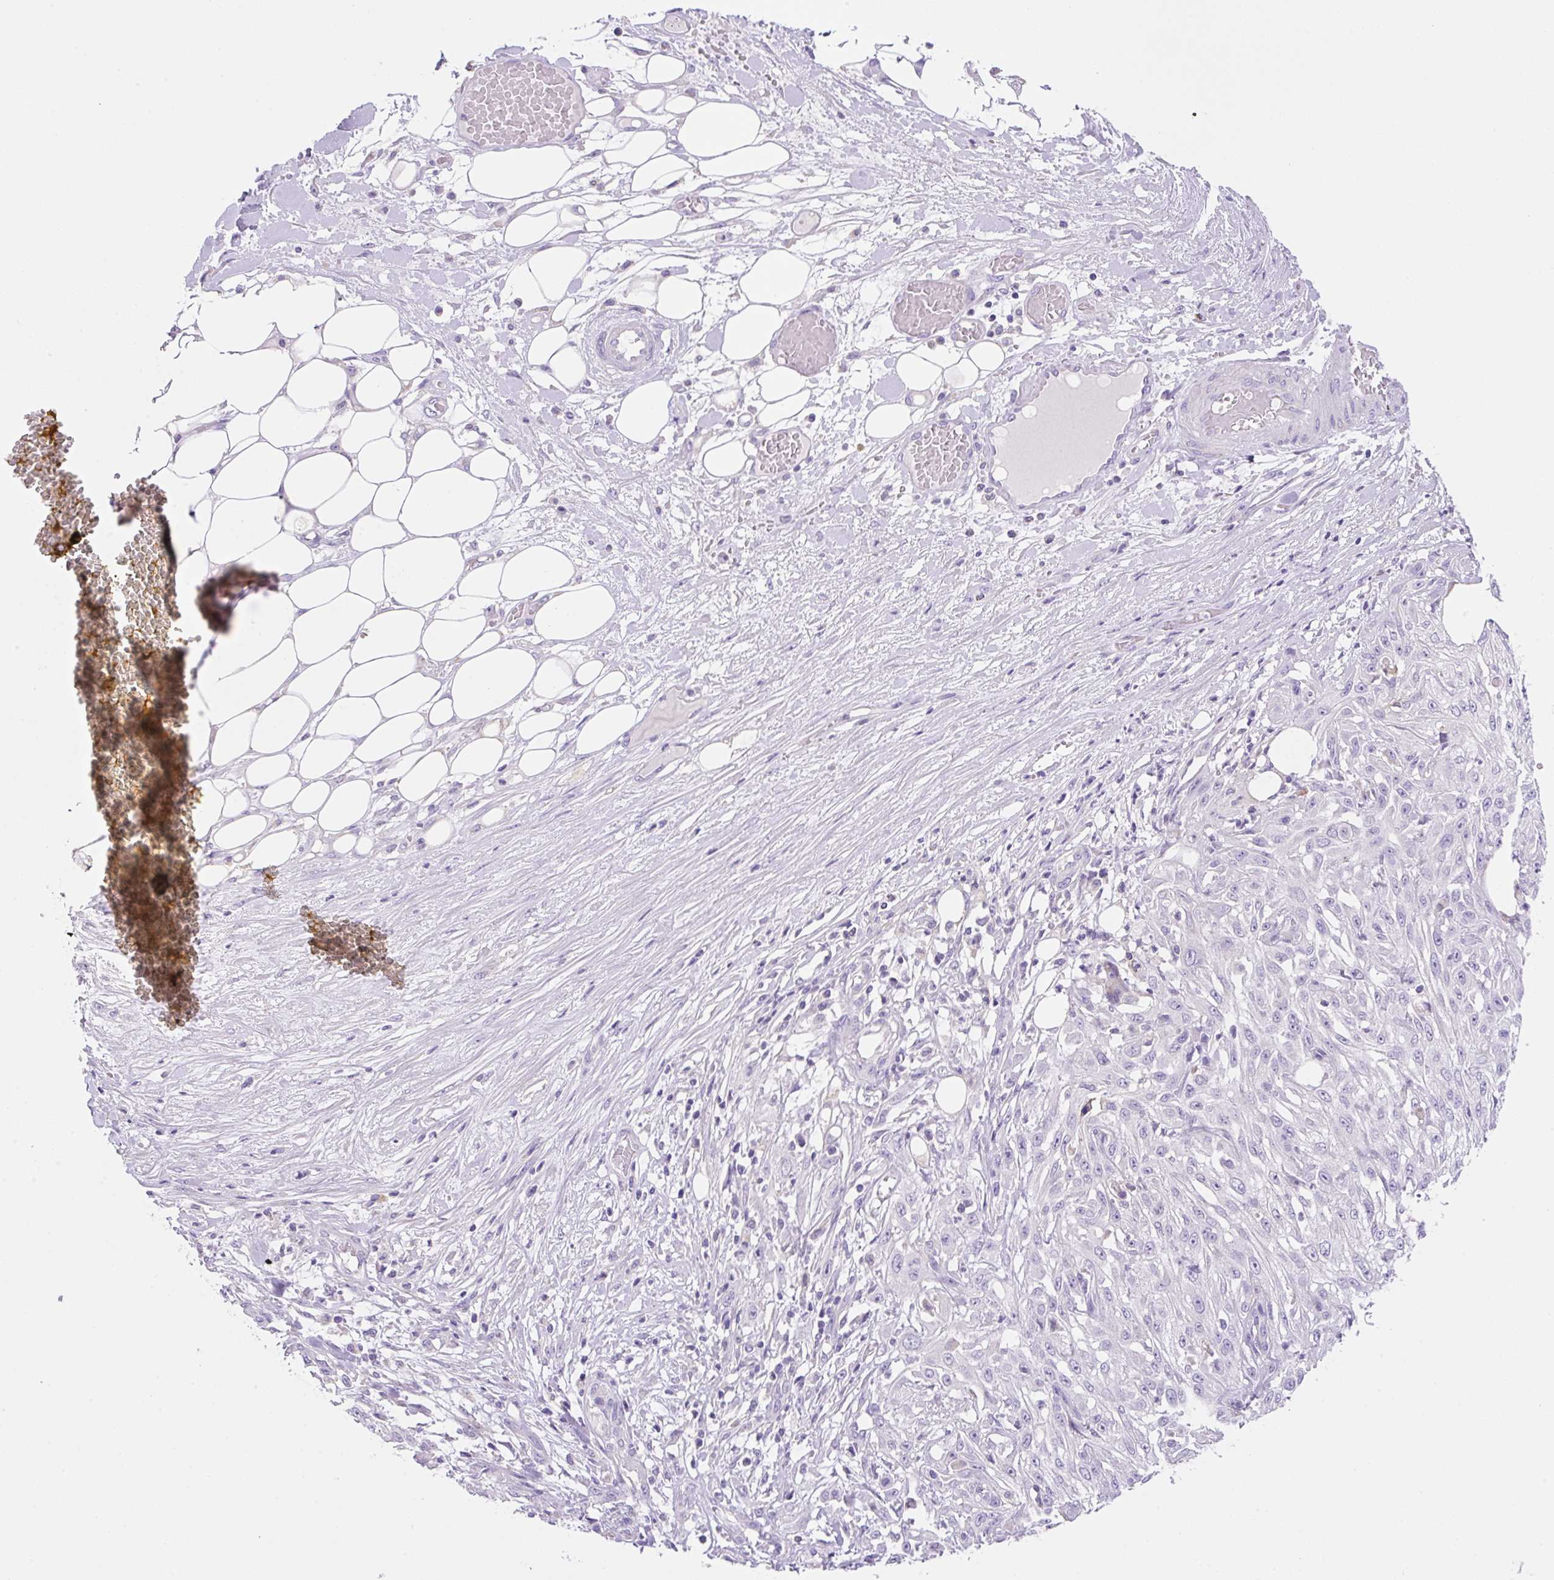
{"staining": {"intensity": "negative", "quantity": "none", "location": "none"}, "tissue": "skin cancer", "cell_type": "Tumor cells", "image_type": "cancer", "snomed": [{"axis": "morphology", "description": "Squamous cell carcinoma, NOS"}, {"axis": "morphology", "description": "Squamous cell carcinoma, metastatic, NOS"}, {"axis": "topography", "description": "Skin"}, {"axis": "topography", "description": "Lymph node"}], "caption": "This is an immunohistochemistry (IHC) photomicrograph of skin cancer. There is no positivity in tumor cells.", "gene": "NDST3", "patient": {"sex": "male", "age": 75}}